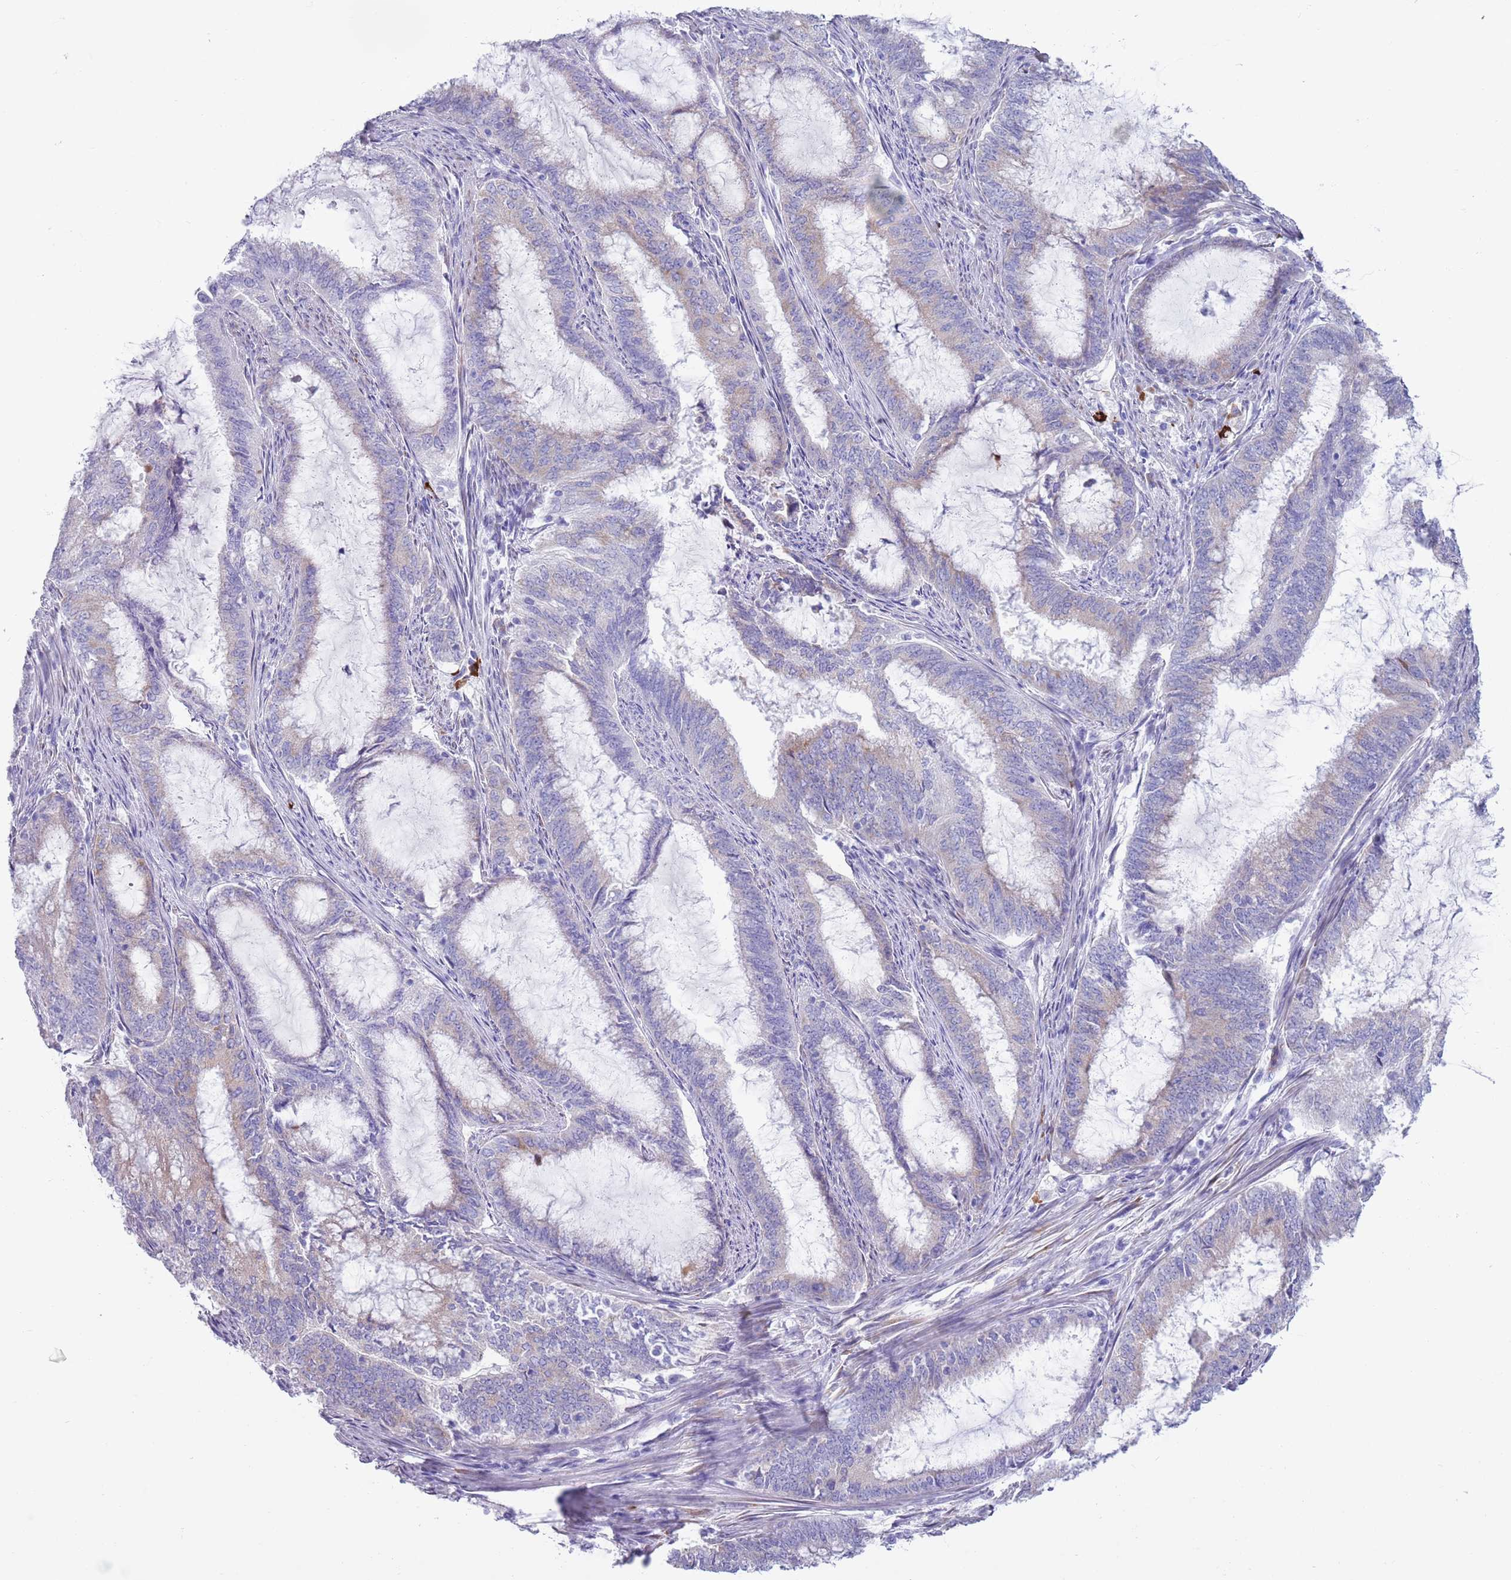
{"staining": {"intensity": "negative", "quantity": "none", "location": "none"}, "tissue": "endometrial cancer", "cell_type": "Tumor cells", "image_type": "cancer", "snomed": [{"axis": "morphology", "description": "Adenocarcinoma, NOS"}, {"axis": "topography", "description": "Endometrium"}], "caption": "Immunohistochemical staining of human endometrial adenocarcinoma exhibits no significant expression in tumor cells. Brightfield microscopy of immunohistochemistry stained with DAB (brown) and hematoxylin (blue), captured at high magnification.", "gene": "LY6G5B", "patient": {"sex": "female", "age": 51}}